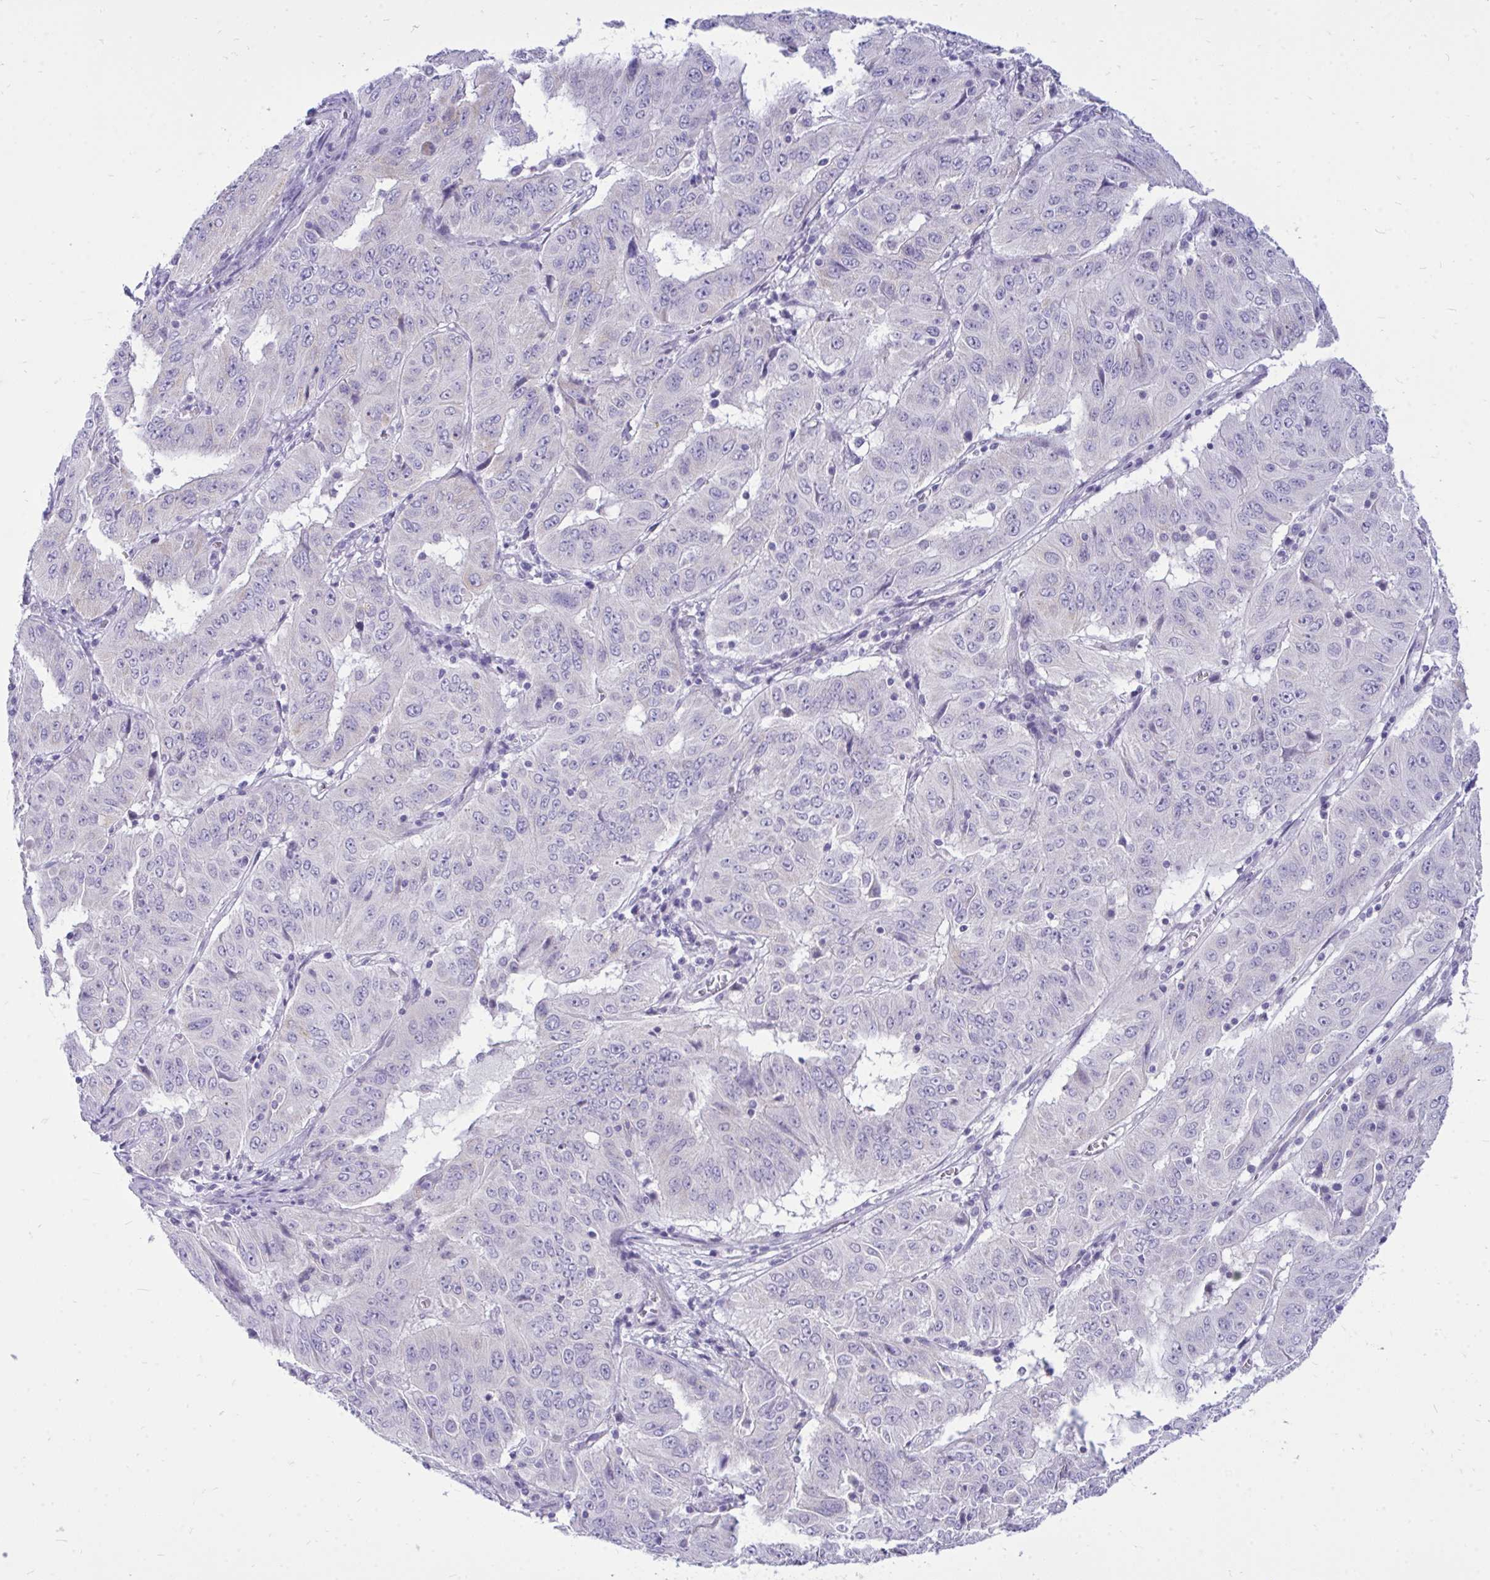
{"staining": {"intensity": "negative", "quantity": "none", "location": "none"}, "tissue": "pancreatic cancer", "cell_type": "Tumor cells", "image_type": "cancer", "snomed": [{"axis": "morphology", "description": "Adenocarcinoma, NOS"}, {"axis": "topography", "description": "Pancreas"}], "caption": "Tumor cells show no significant expression in adenocarcinoma (pancreatic).", "gene": "SPTBN2", "patient": {"sex": "male", "age": 63}}